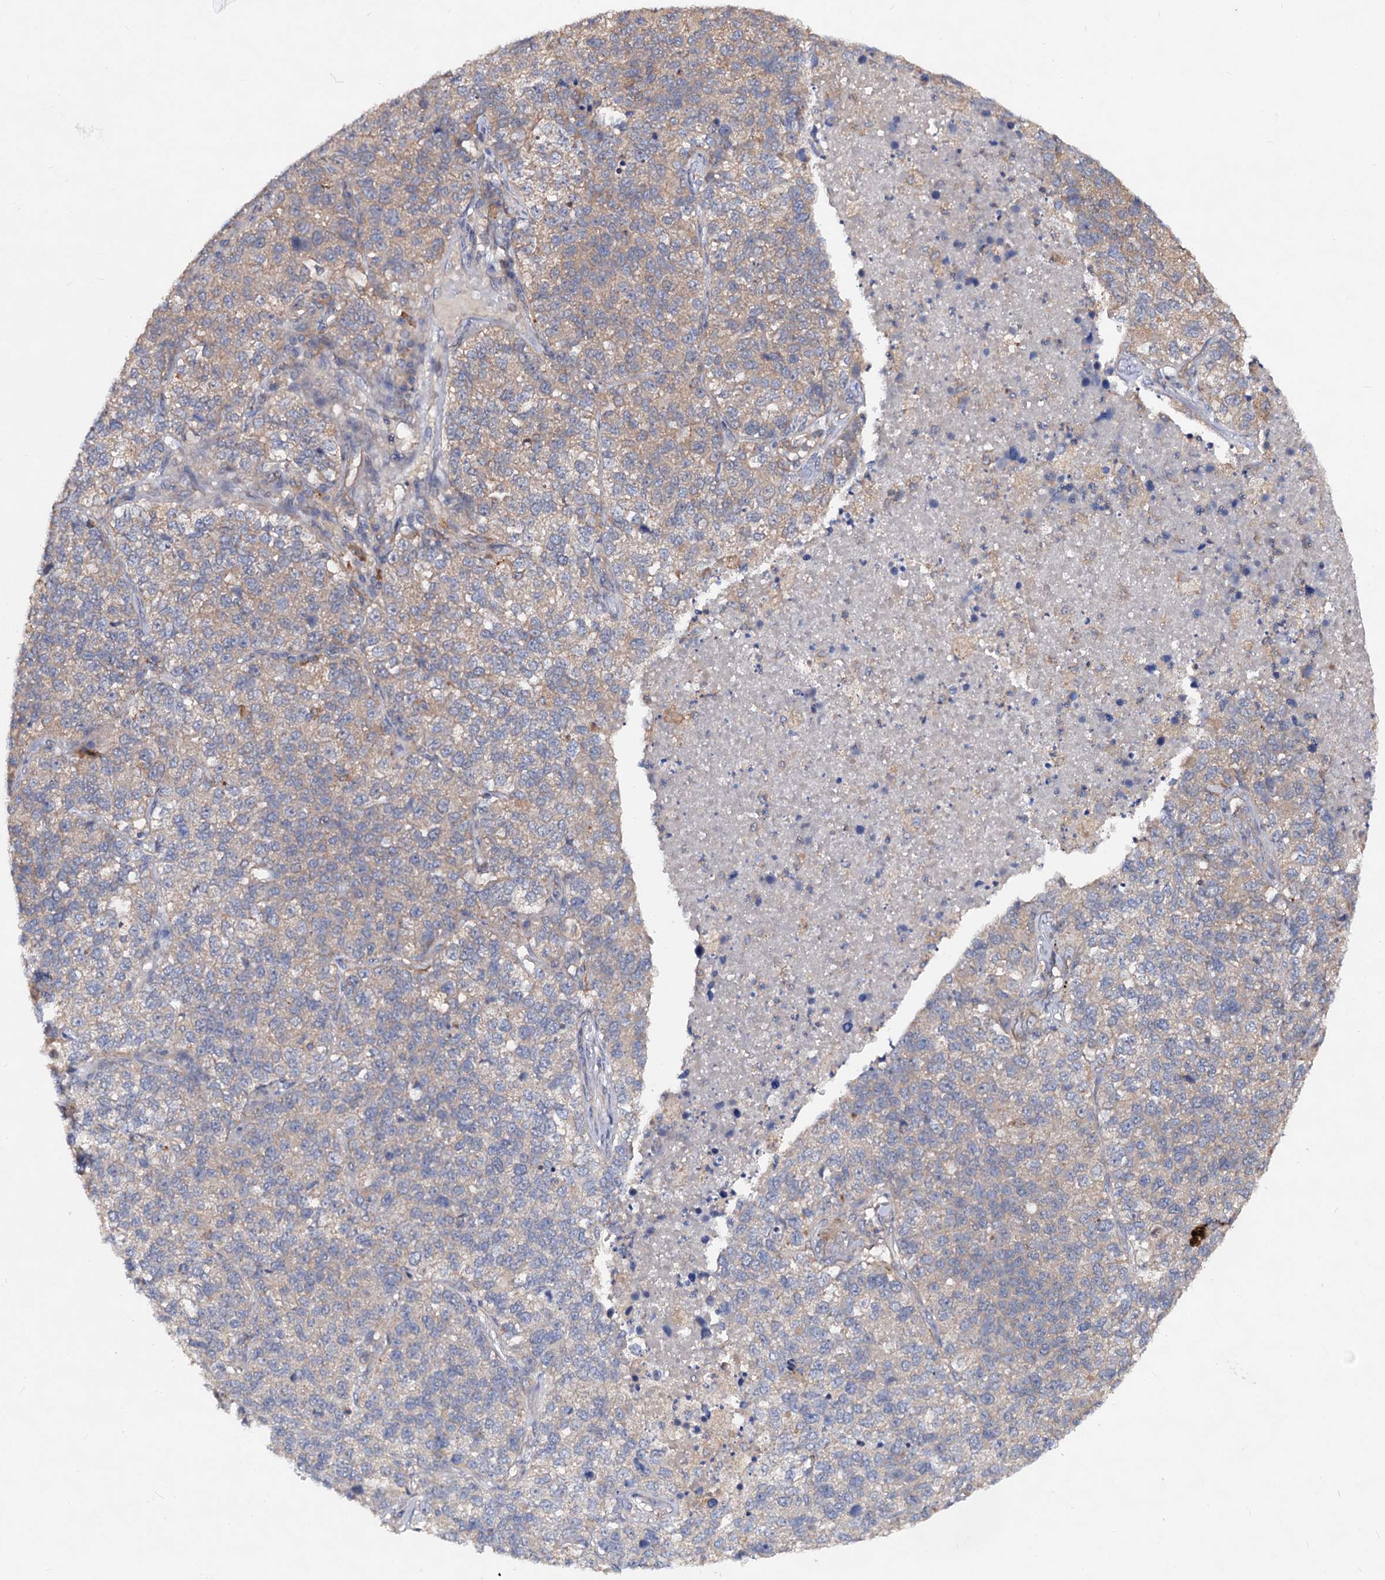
{"staining": {"intensity": "negative", "quantity": "none", "location": "none"}, "tissue": "lung cancer", "cell_type": "Tumor cells", "image_type": "cancer", "snomed": [{"axis": "morphology", "description": "Adenocarcinoma, NOS"}, {"axis": "topography", "description": "Lung"}], "caption": "Tumor cells show no significant staining in lung cancer (adenocarcinoma). The staining is performed using DAB (3,3'-diaminobenzidine) brown chromogen with nuclei counter-stained in using hematoxylin.", "gene": "VPS29", "patient": {"sex": "male", "age": 49}}